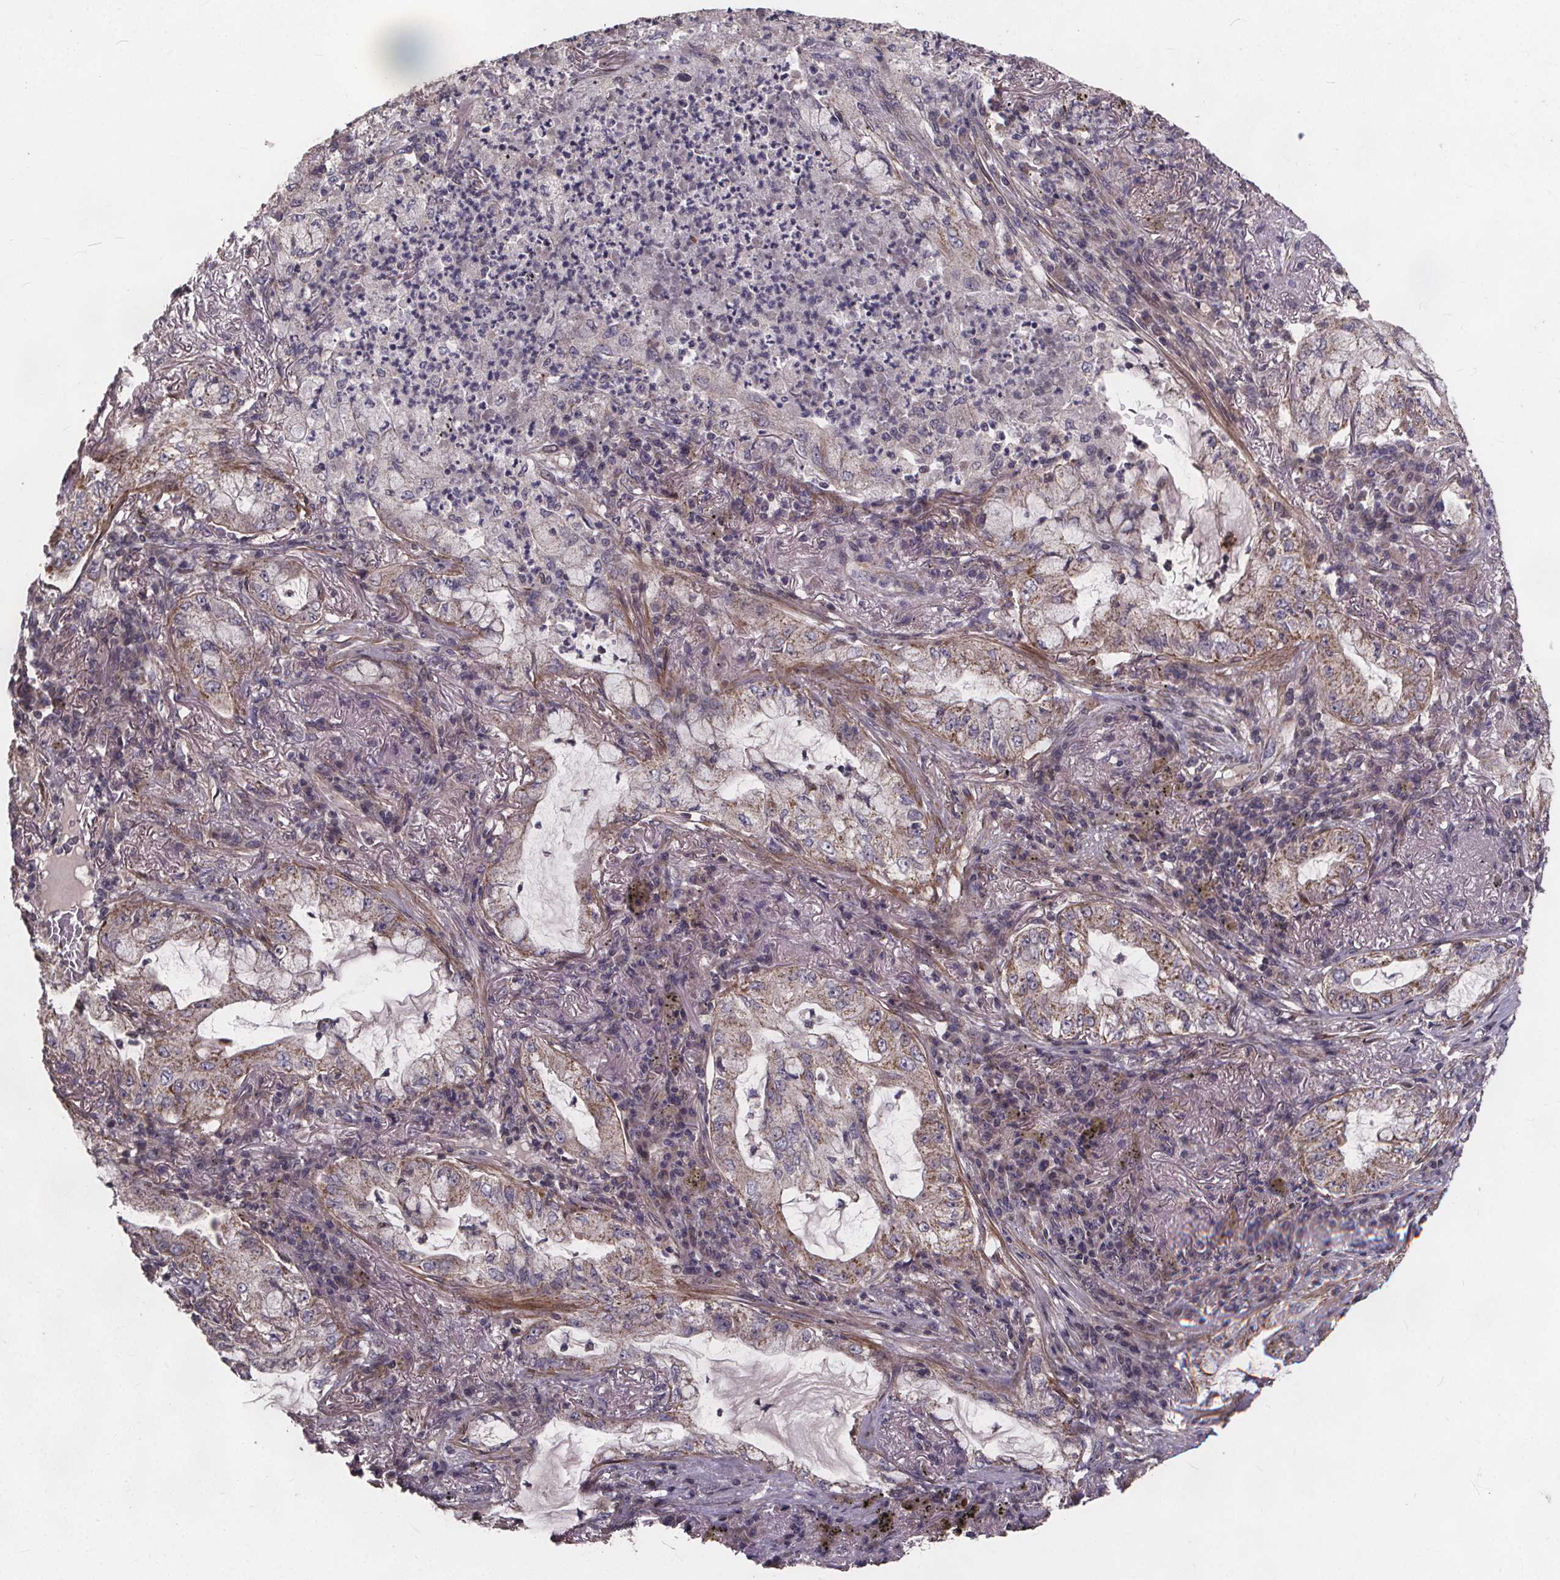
{"staining": {"intensity": "weak", "quantity": "25%-75%", "location": "cytoplasmic/membranous"}, "tissue": "lung cancer", "cell_type": "Tumor cells", "image_type": "cancer", "snomed": [{"axis": "morphology", "description": "Adenocarcinoma, NOS"}, {"axis": "topography", "description": "Lung"}], "caption": "Lung cancer (adenocarcinoma) stained with DAB (3,3'-diaminobenzidine) IHC exhibits low levels of weak cytoplasmic/membranous expression in approximately 25%-75% of tumor cells.", "gene": "YME1L1", "patient": {"sex": "female", "age": 73}}